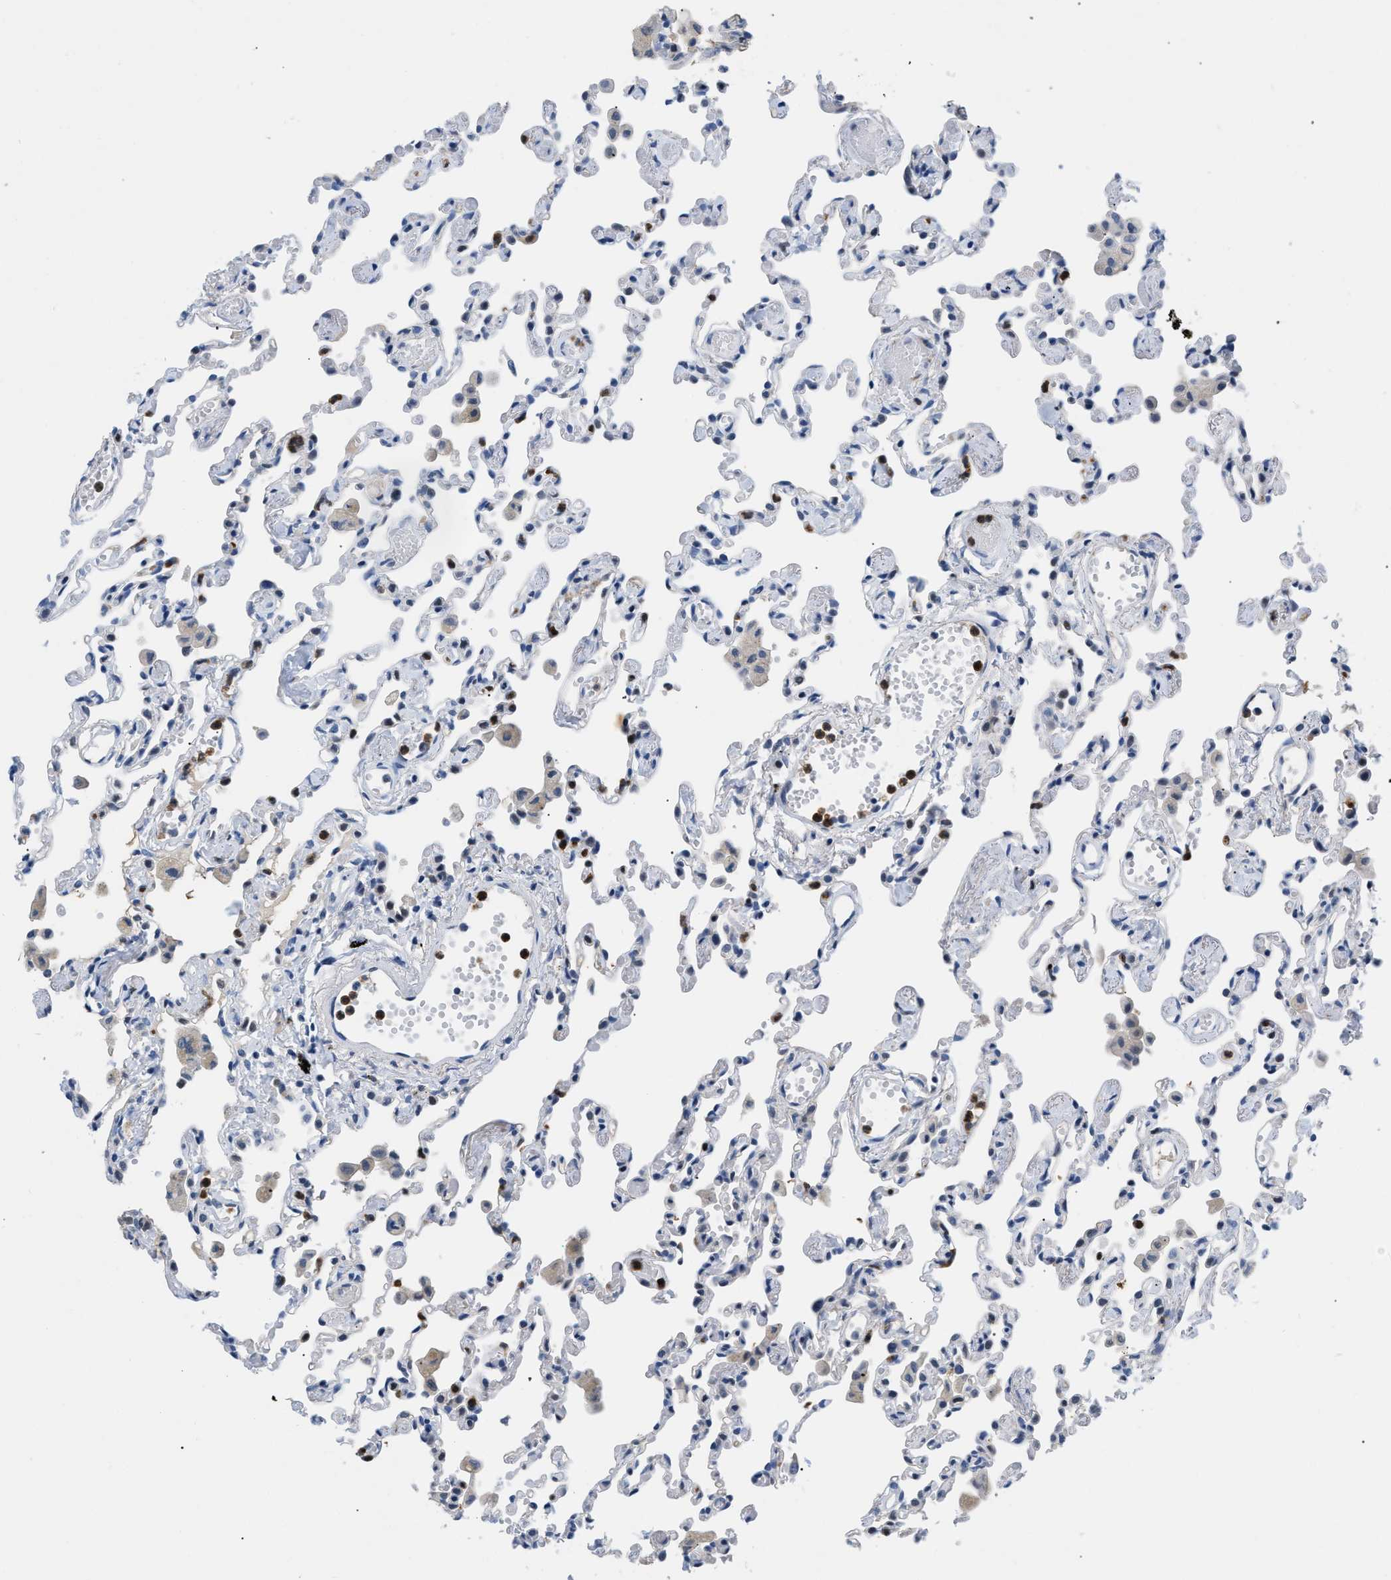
{"staining": {"intensity": "negative", "quantity": "none", "location": "none"}, "tissue": "lung", "cell_type": "Alveolar cells", "image_type": "normal", "snomed": [{"axis": "morphology", "description": "Normal tissue, NOS"}, {"axis": "topography", "description": "Bronchus"}, {"axis": "topography", "description": "Lung"}], "caption": "Human lung stained for a protein using immunohistochemistry demonstrates no positivity in alveolar cells.", "gene": "BOLL", "patient": {"sex": "female", "age": 49}}